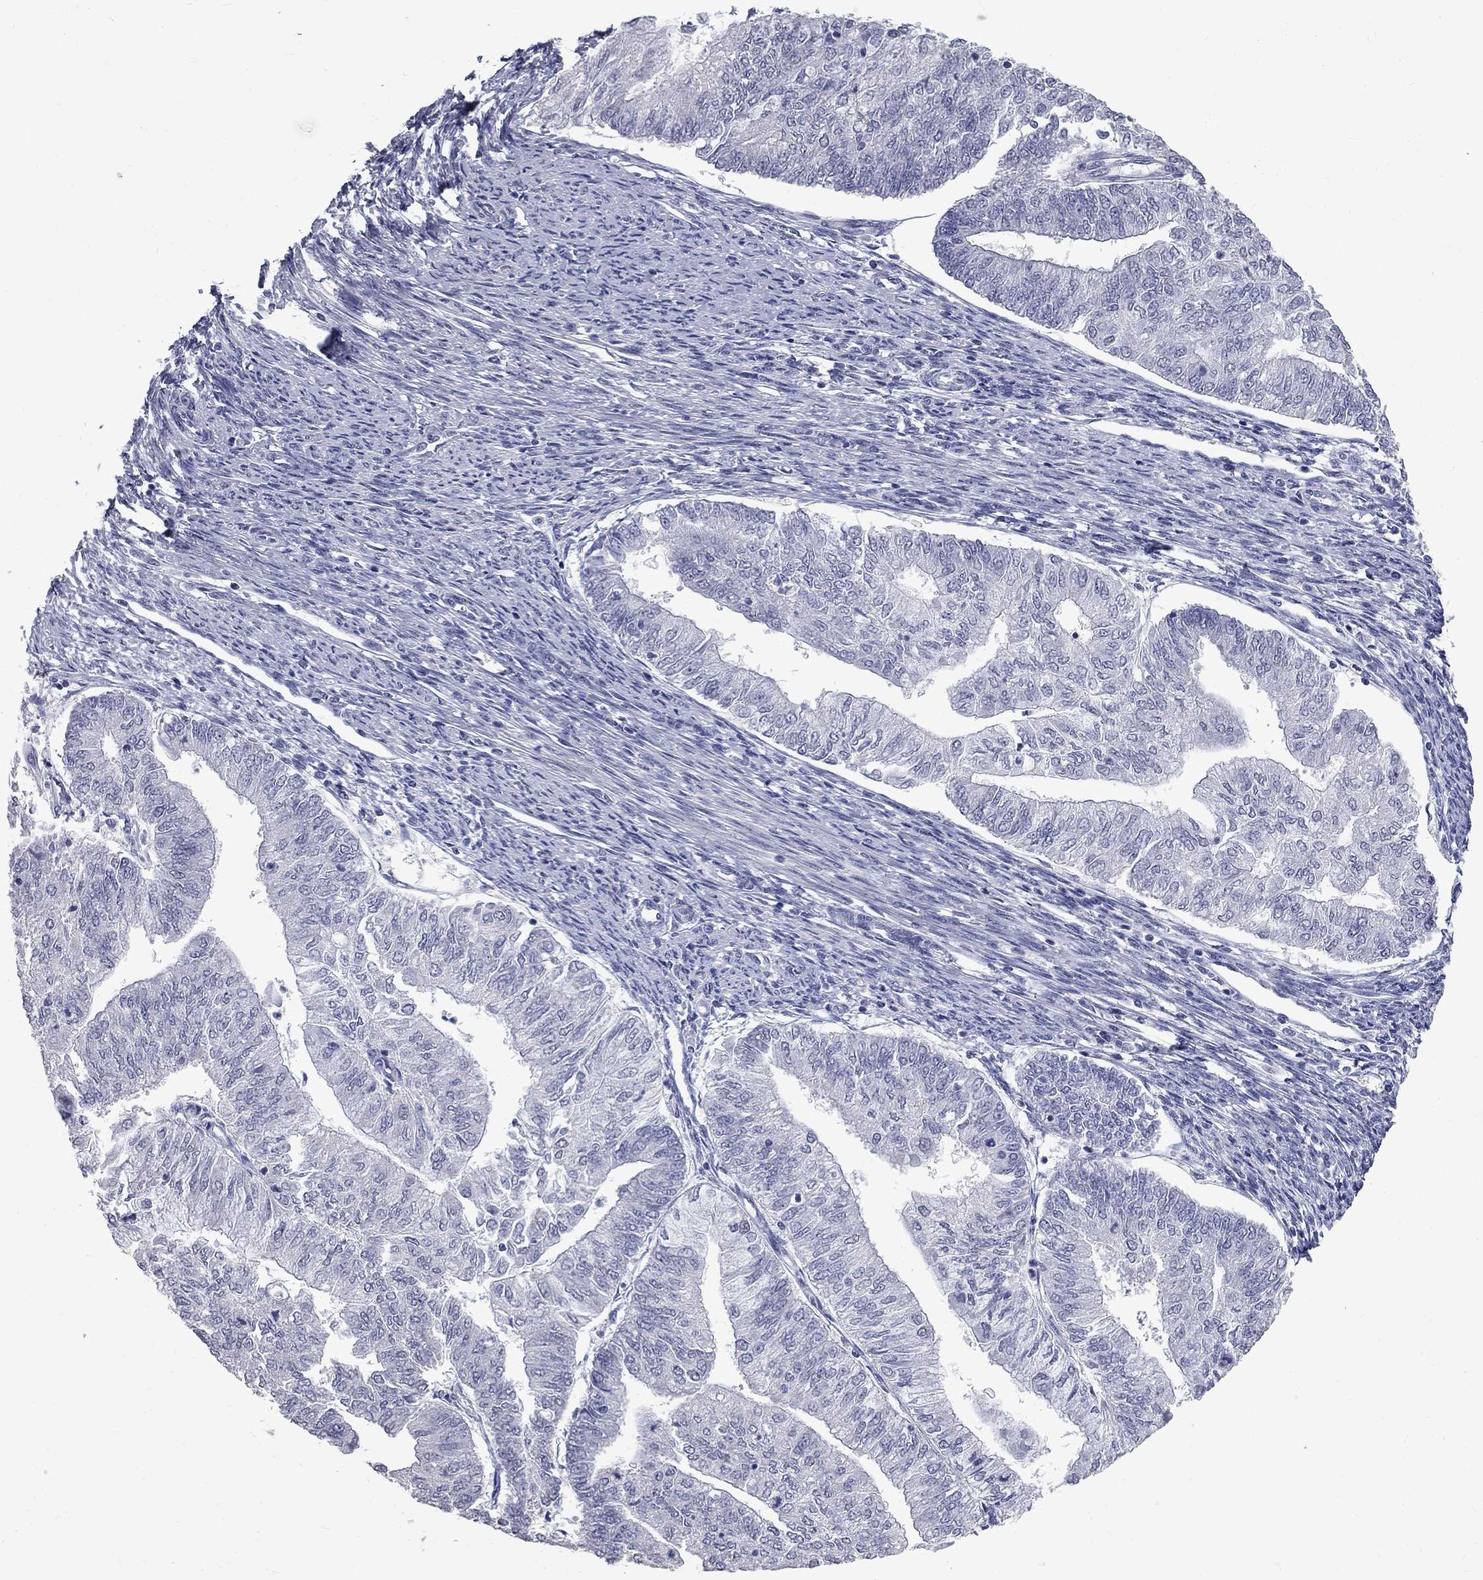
{"staining": {"intensity": "negative", "quantity": "none", "location": "none"}, "tissue": "endometrial cancer", "cell_type": "Tumor cells", "image_type": "cancer", "snomed": [{"axis": "morphology", "description": "Adenocarcinoma, NOS"}, {"axis": "topography", "description": "Endometrium"}], "caption": "A micrograph of human endometrial adenocarcinoma is negative for staining in tumor cells.", "gene": "ZNF154", "patient": {"sex": "female", "age": 59}}